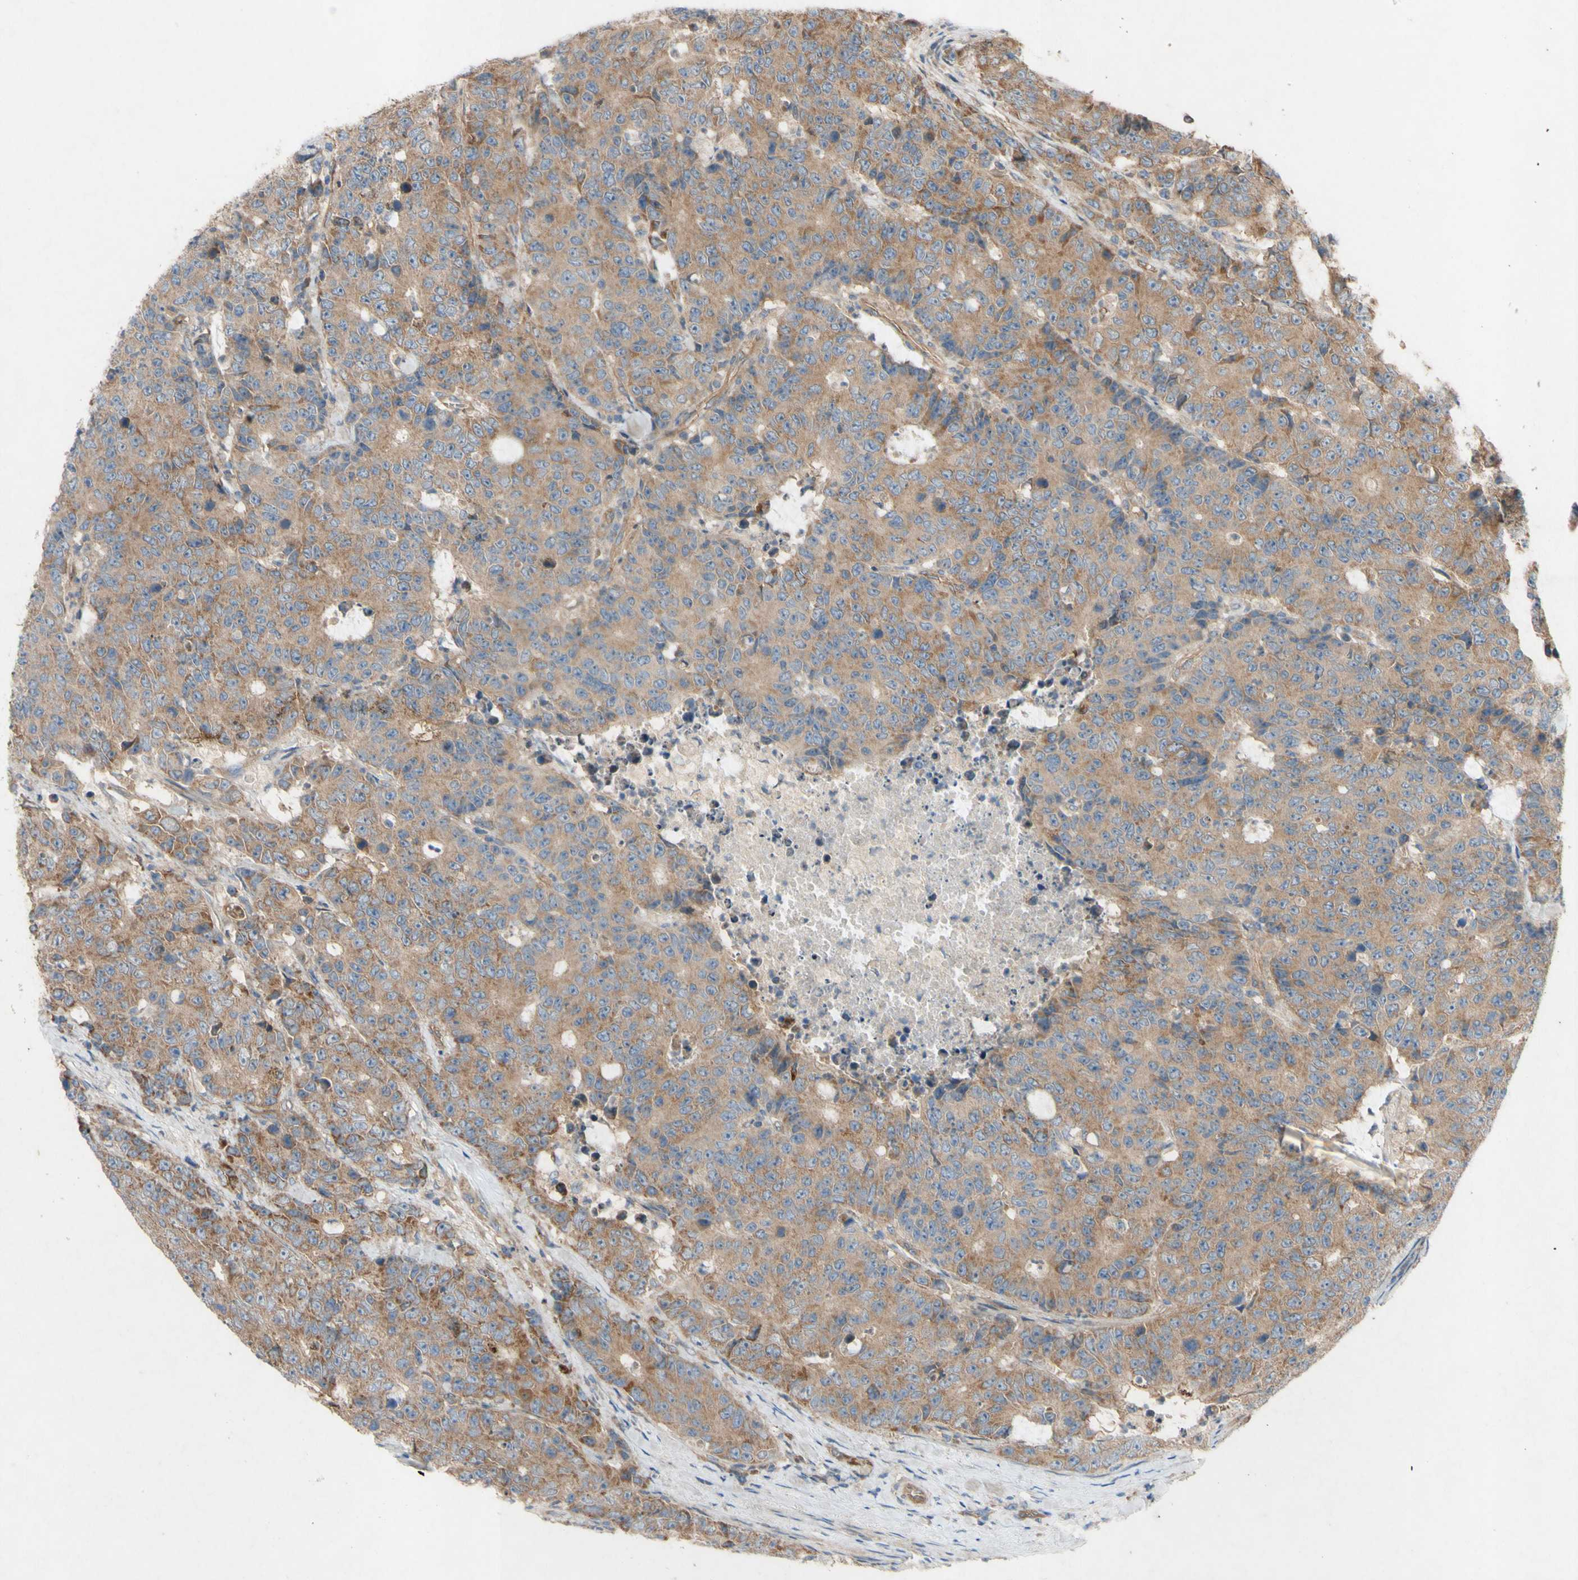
{"staining": {"intensity": "moderate", "quantity": ">75%", "location": "cytoplasmic/membranous"}, "tissue": "colorectal cancer", "cell_type": "Tumor cells", "image_type": "cancer", "snomed": [{"axis": "morphology", "description": "Adenocarcinoma, NOS"}, {"axis": "topography", "description": "Colon"}], "caption": "Moderate cytoplasmic/membranous positivity is present in approximately >75% of tumor cells in colorectal cancer.", "gene": "TST", "patient": {"sex": "female", "age": 86}}